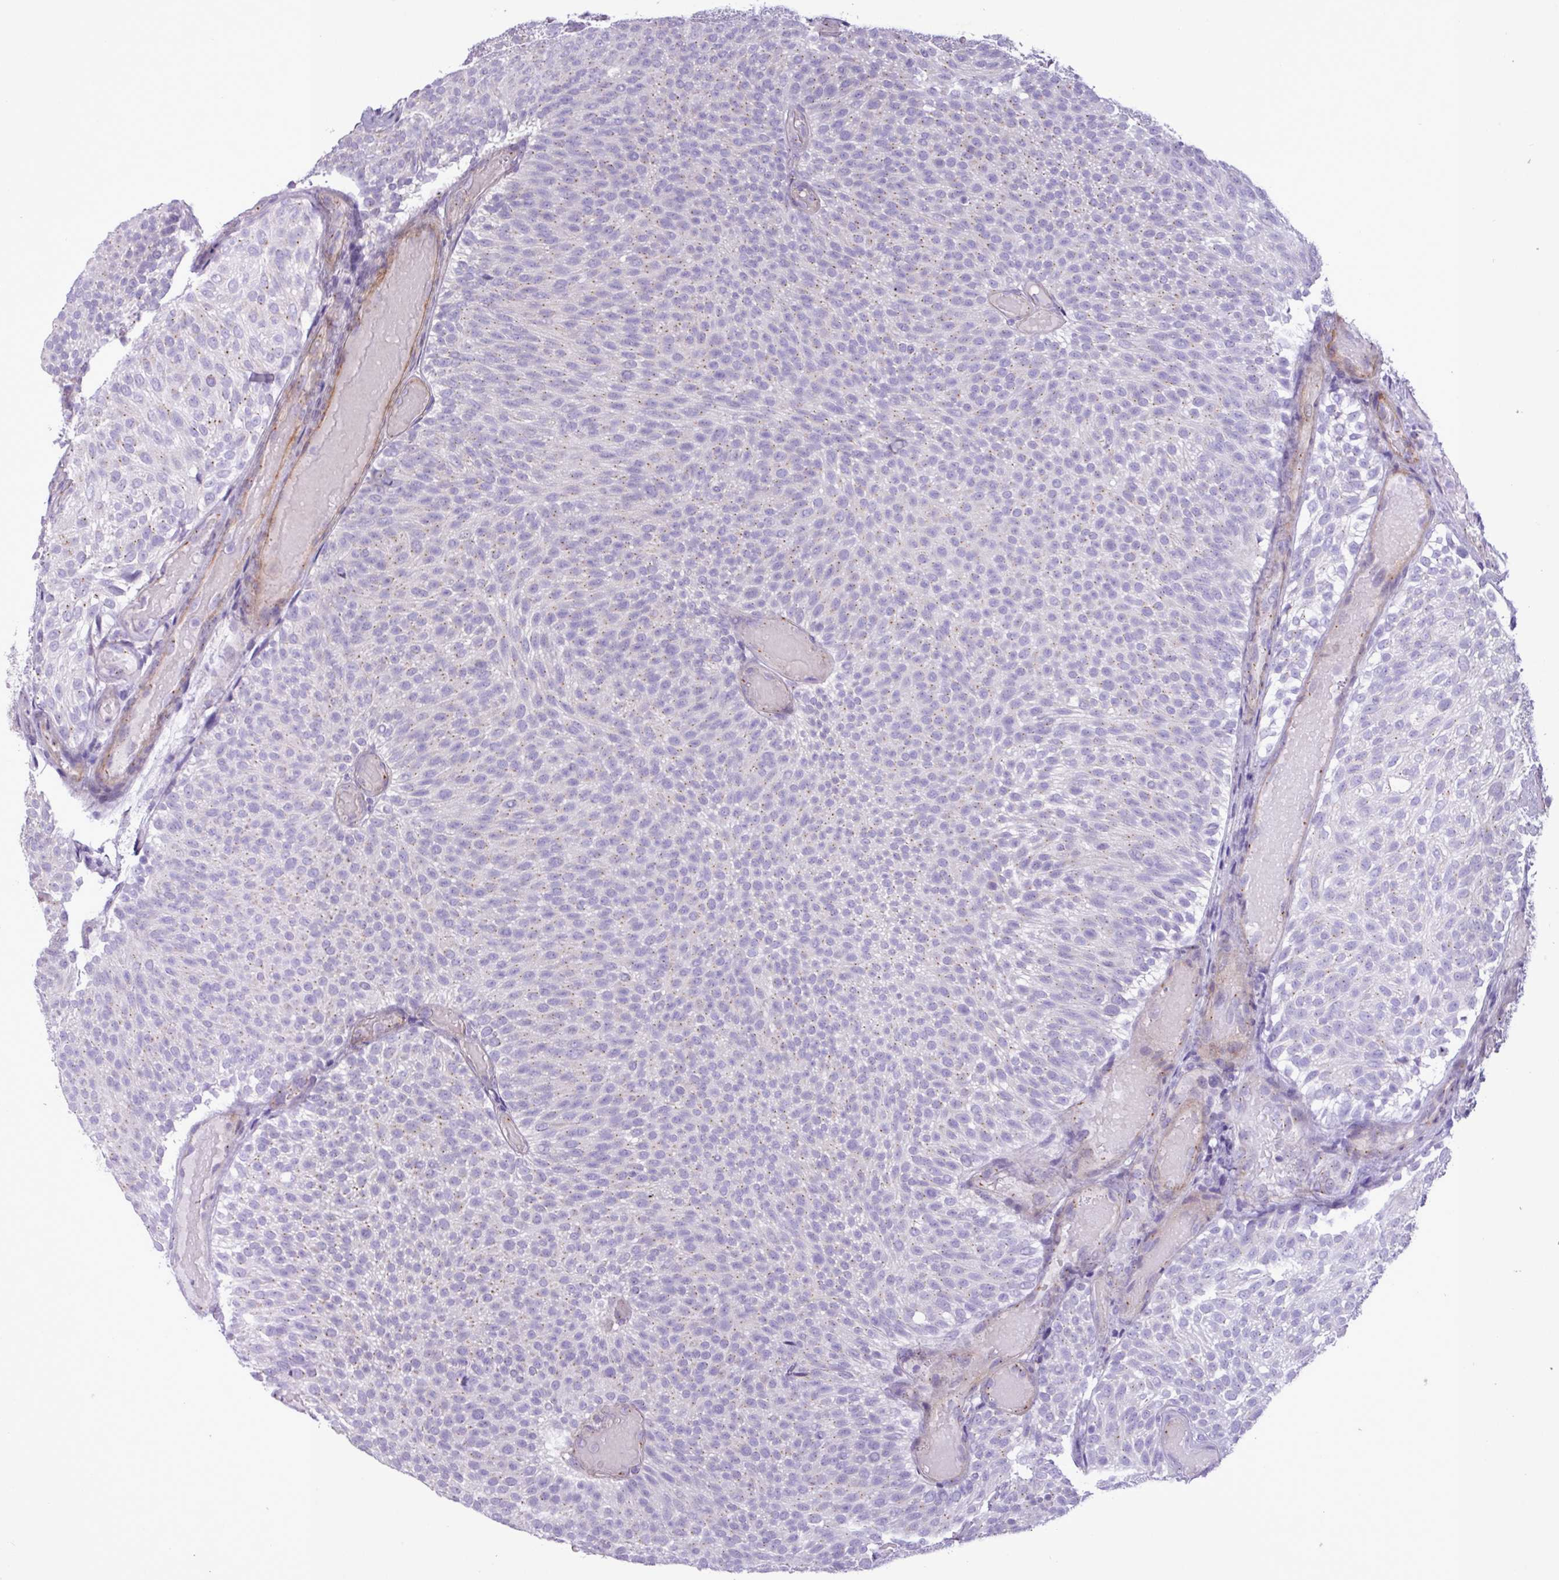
{"staining": {"intensity": "weak", "quantity": "25%-75%", "location": "cytoplasmic/membranous"}, "tissue": "urothelial cancer", "cell_type": "Tumor cells", "image_type": "cancer", "snomed": [{"axis": "morphology", "description": "Urothelial carcinoma, Low grade"}, {"axis": "topography", "description": "Urinary bladder"}], "caption": "This image displays urothelial cancer stained with immunohistochemistry to label a protein in brown. The cytoplasmic/membranous of tumor cells show weak positivity for the protein. Nuclei are counter-stained blue.", "gene": "SPINK8", "patient": {"sex": "male", "age": 78}}